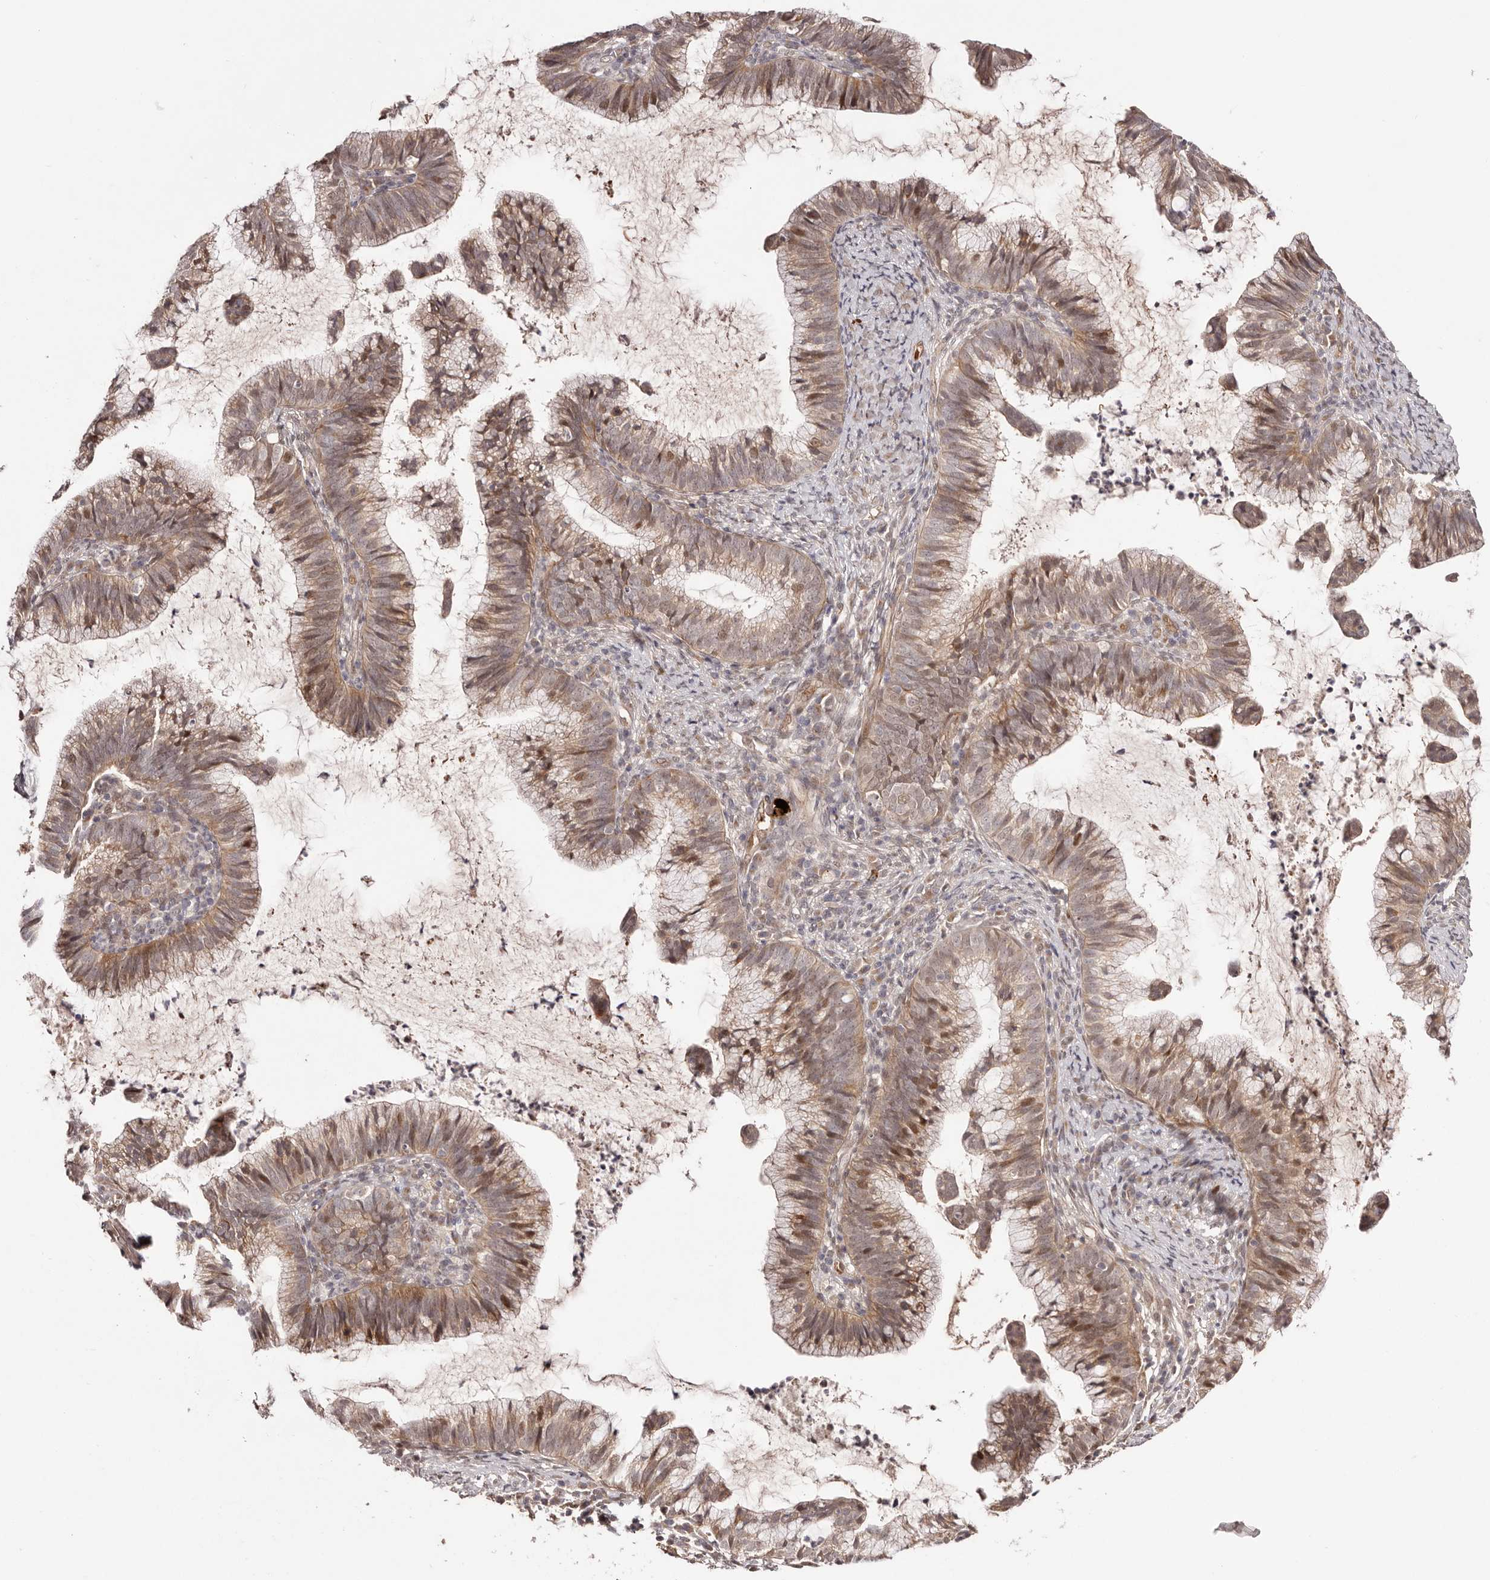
{"staining": {"intensity": "moderate", "quantity": ">75%", "location": "cytoplasmic/membranous,nuclear"}, "tissue": "cervical cancer", "cell_type": "Tumor cells", "image_type": "cancer", "snomed": [{"axis": "morphology", "description": "Adenocarcinoma, NOS"}, {"axis": "topography", "description": "Cervix"}], "caption": "Immunohistochemistry (IHC) of human adenocarcinoma (cervical) reveals medium levels of moderate cytoplasmic/membranous and nuclear expression in about >75% of tumor cells.", "gene": "EGR3", "patient": {"sex": "female", "age": 36}}